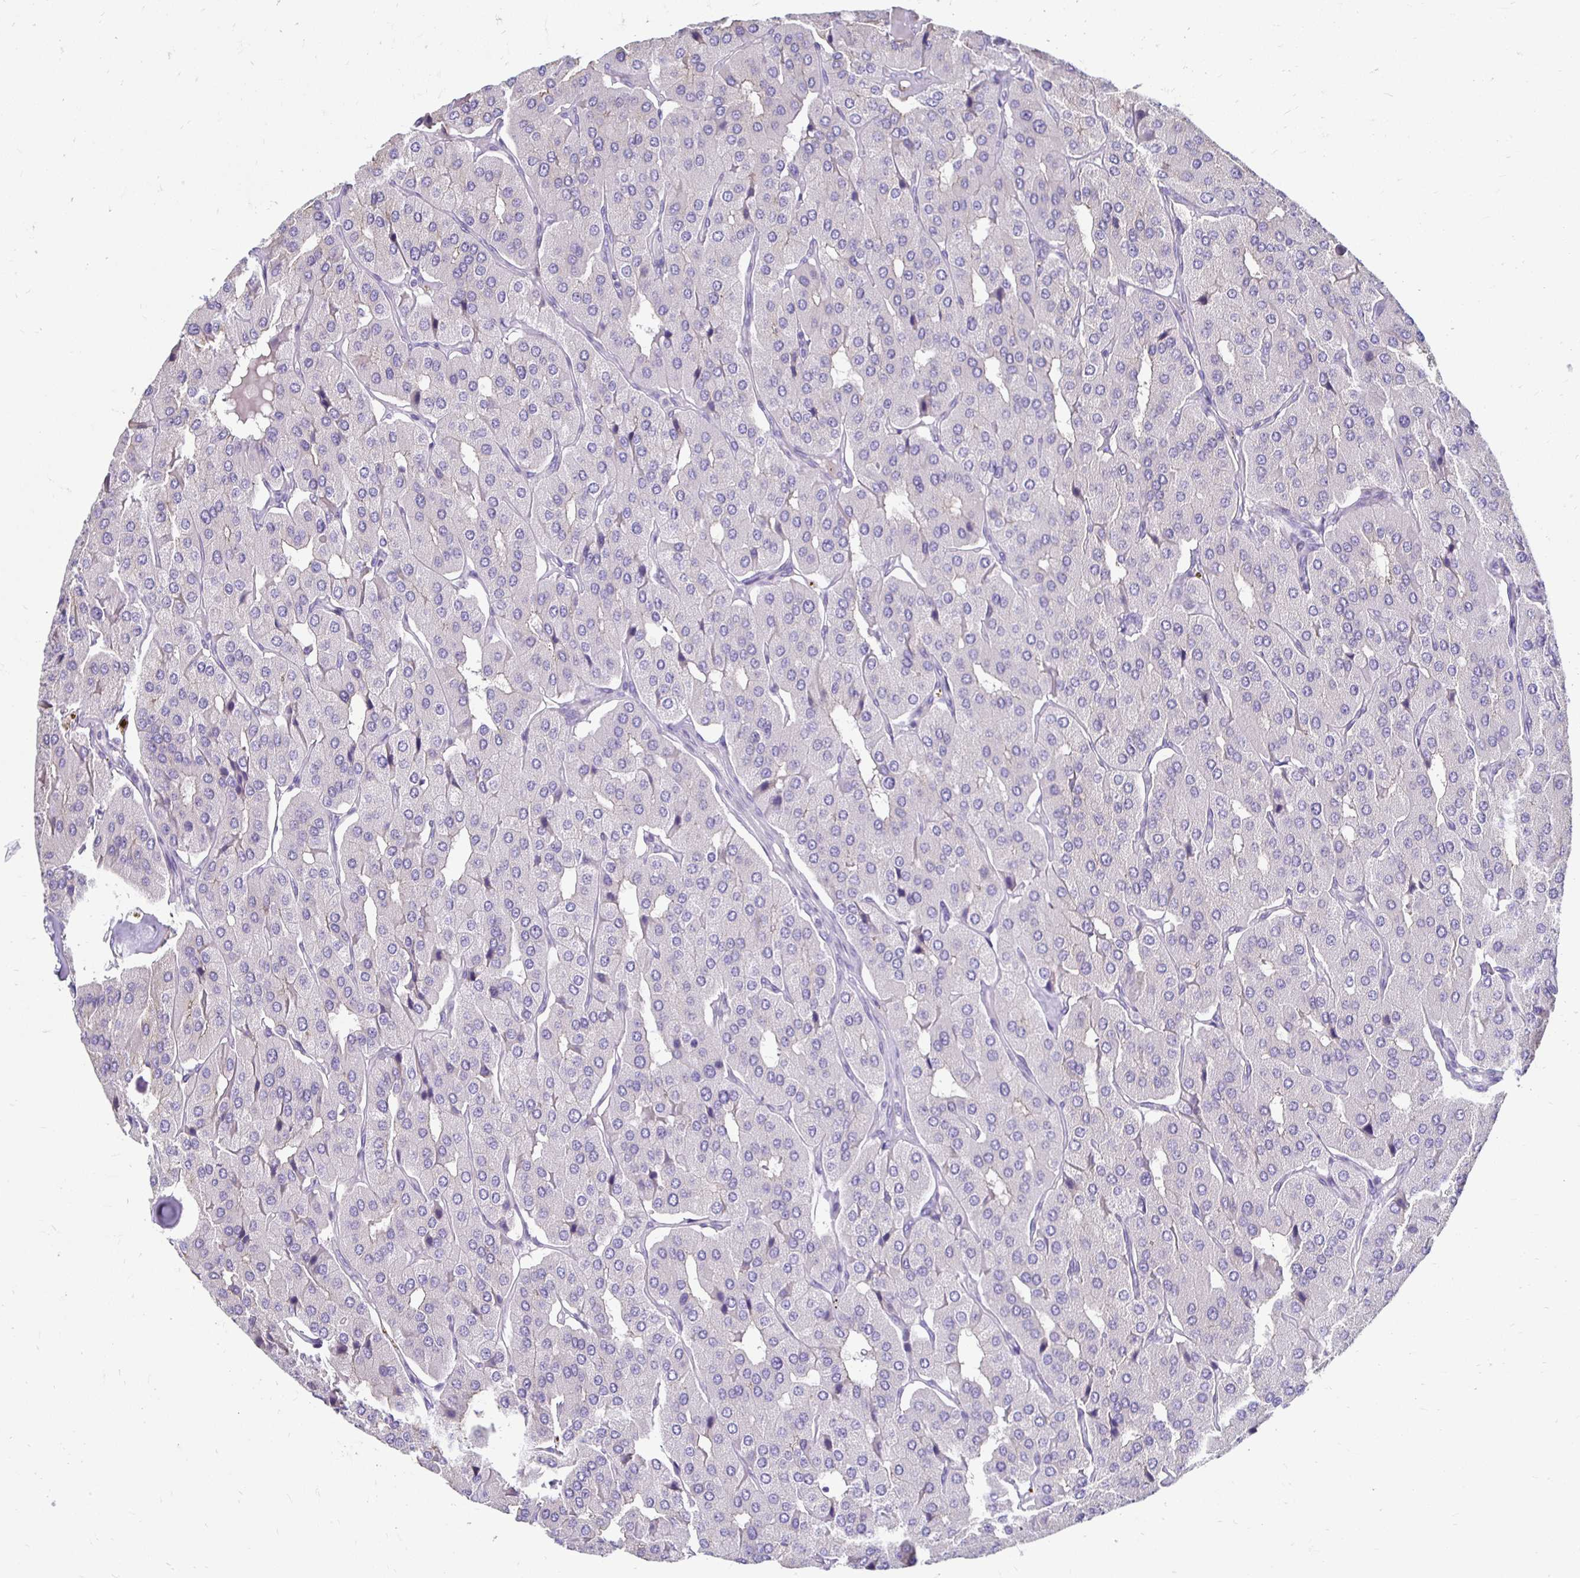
{"staining": {"intensity": "negative", "quantity": "none", "location": "none"}, "tissue": "parathyroid gland", "cell_type": "Glandular cells", "image_type": "normal", "snomed": [{"axis": "morphology", "description": "Normal tissue, NOS"}, {"axis": "morphology", "description": "Adenoma, NOS"}, {"axis": "topography", "description": "Parathyroid gland"}], "caption": "Micrograph shows no significant protein positivity in glandular cells of benign parathyroid gland. Brightfield microscopy of immunohistochemistry (IHC) stained with DAB (3,3'-diaminobenzidine) (brown) and hematoxylin (blue), captured at high magnification.", "gene": "AKAP6", "patient": {"sex": "female", "age": 86}}